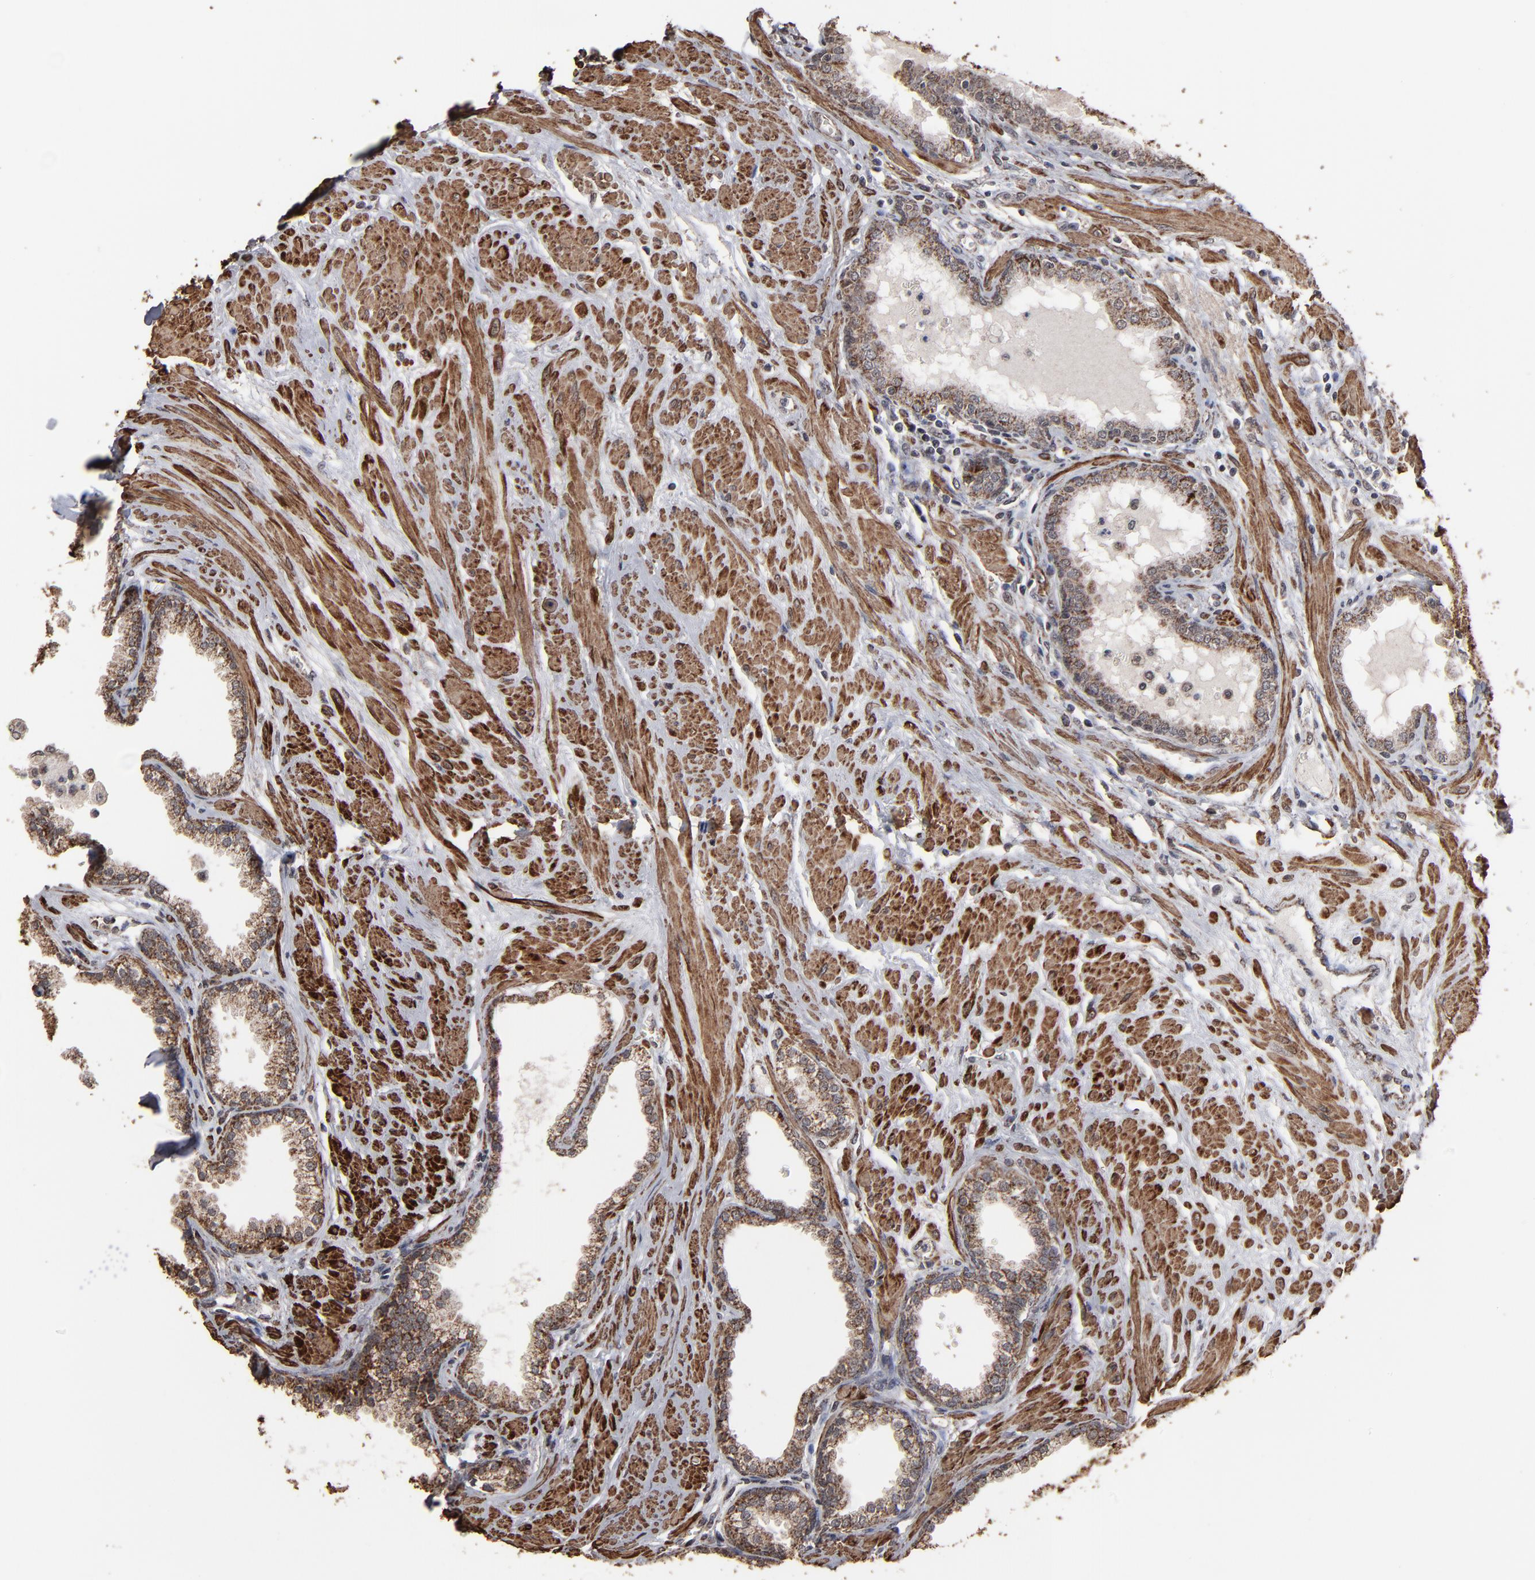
{"staining": {"intensity": "strong", "quantity": ">75%", "location": "cytoplasmic/membranous"}, "tissue": "prostate", "cell_type": "Glandular cells", "image_type": "normal", "snomed": [{"axis": "morphology", "description": "Normal tissue, NOS"}, {"axis": "topography", "description": "Prostate"}], "caption": "The photomicrograph reveals staining of normal prostate, revealing strong cytoplasmic/membranous protein staining (brown color) within glandular cells.", "gene": "BNIP3", "patient": {"sex": "male", "age": 64}}